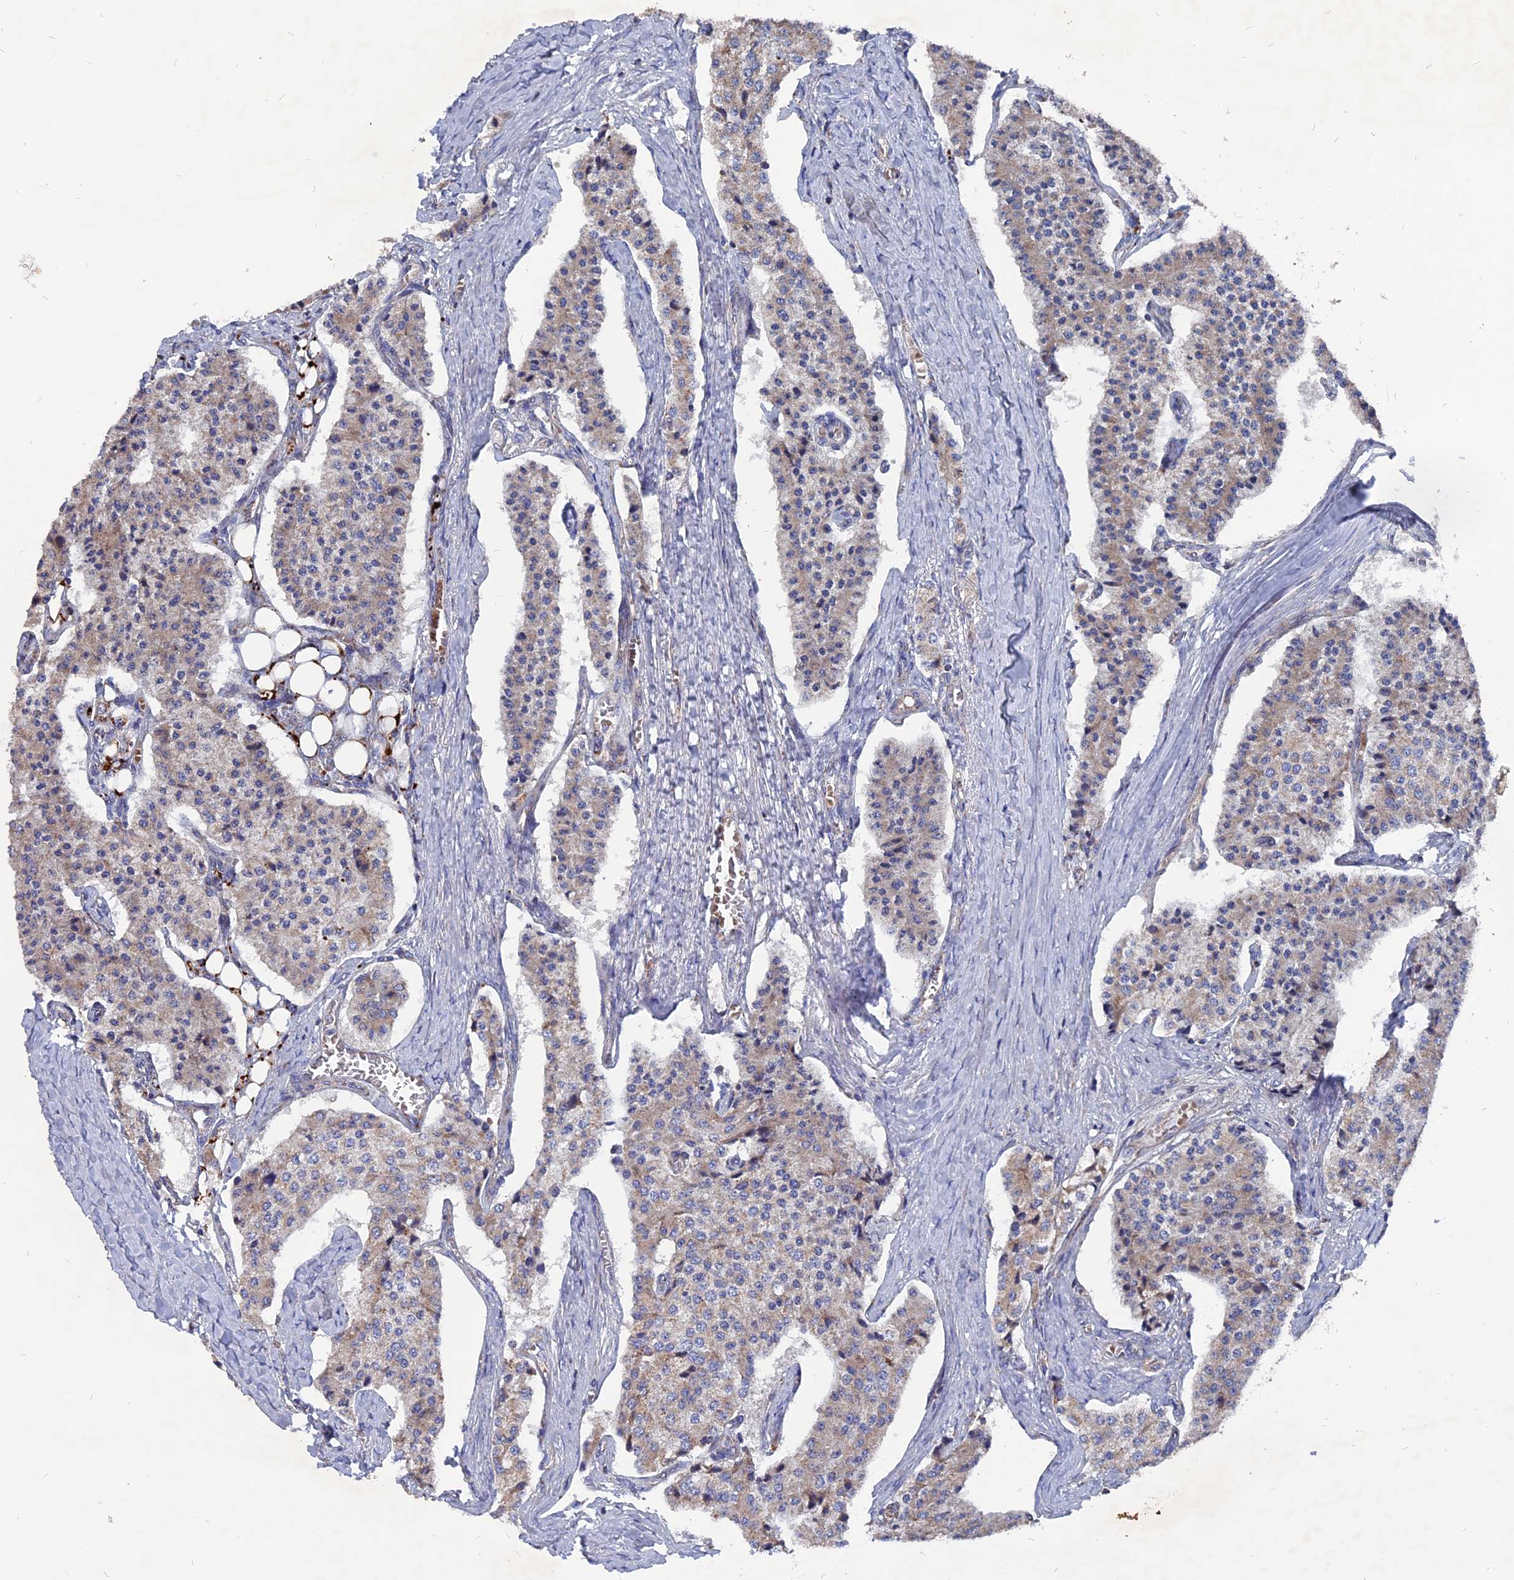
{"staining": {"intensity": "weak", "quantity": "<25%", "location": "cytoplasmic/membranous"}, "tissue": "carcinoid", "cell_type": "Tumor cells", "image_type": "cancer", "snomed": [{"axis": "morphology", "description": "Carcinoid, malignant, NOS"}, {"axis": "topography", "description": "Colon"}], "caption": "Immunohistochemical staining of carcinoid reveals no significant staining in tumor cells. (Immunohistochemistry (ihc), brightfield microscopy, high magnification).", "gene": "TGFA", "patient": {"sex": "female", "age": 52}}